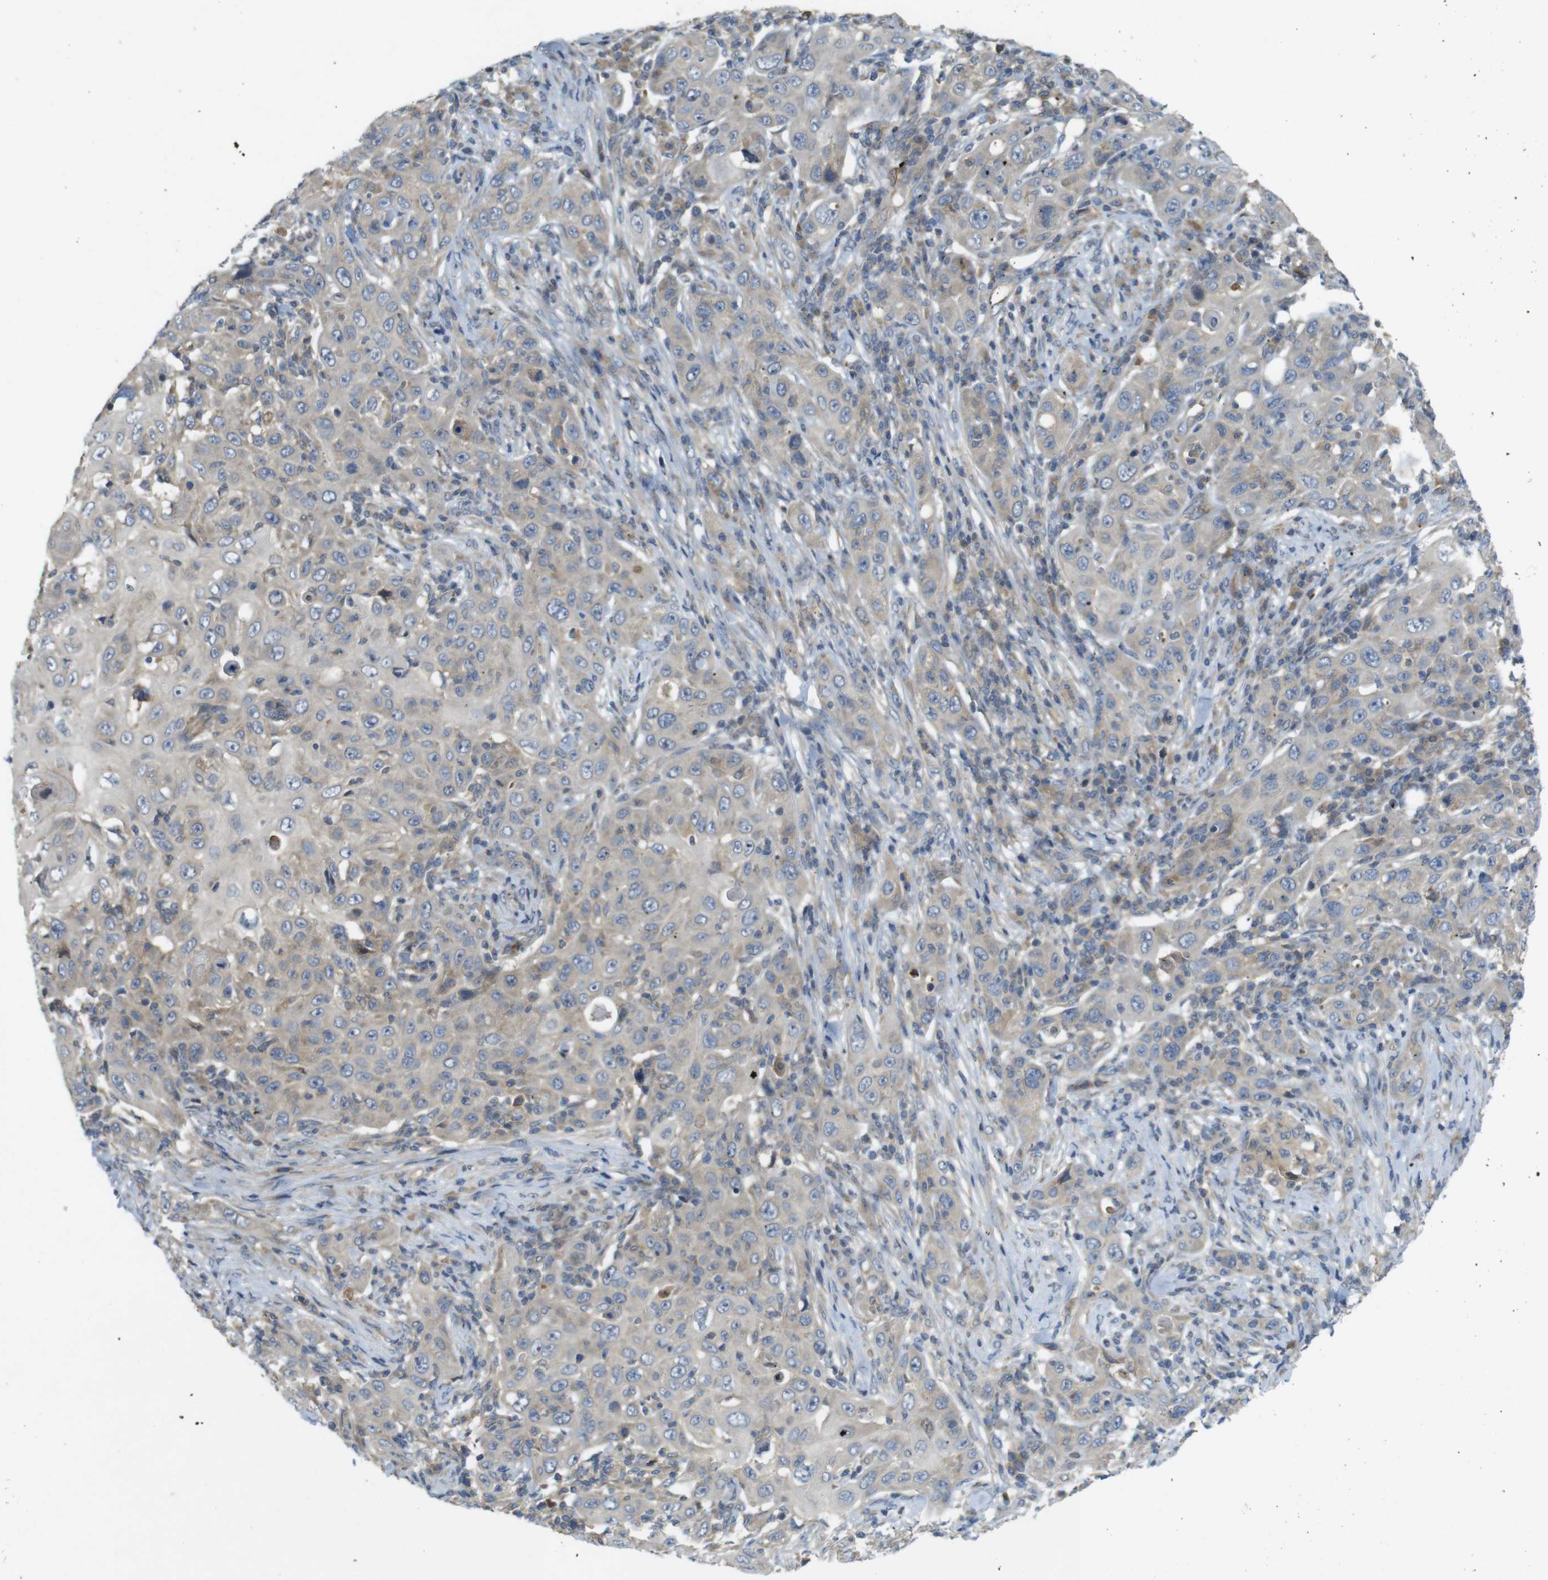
{"staining": {"intensity": "weak", "quantity": "<25%", "location": "cytoplasmic/membranous"}, "tissue": "skin cancer", "cell_type": "Tumor cells", "image_type": "cancer", "snomed": [{"axis": "morphology", "description": "Squamous cell carcinoma, NOS"}, {"axis": "topography", "description": "Skin"}], "caption": "Protein analysis of skin cancer (squamous cell carcinoma) exhibits no significant positivity in tumor cells.", "gene": "CLTC", "patient": {"sex": "female", "age": 88}}